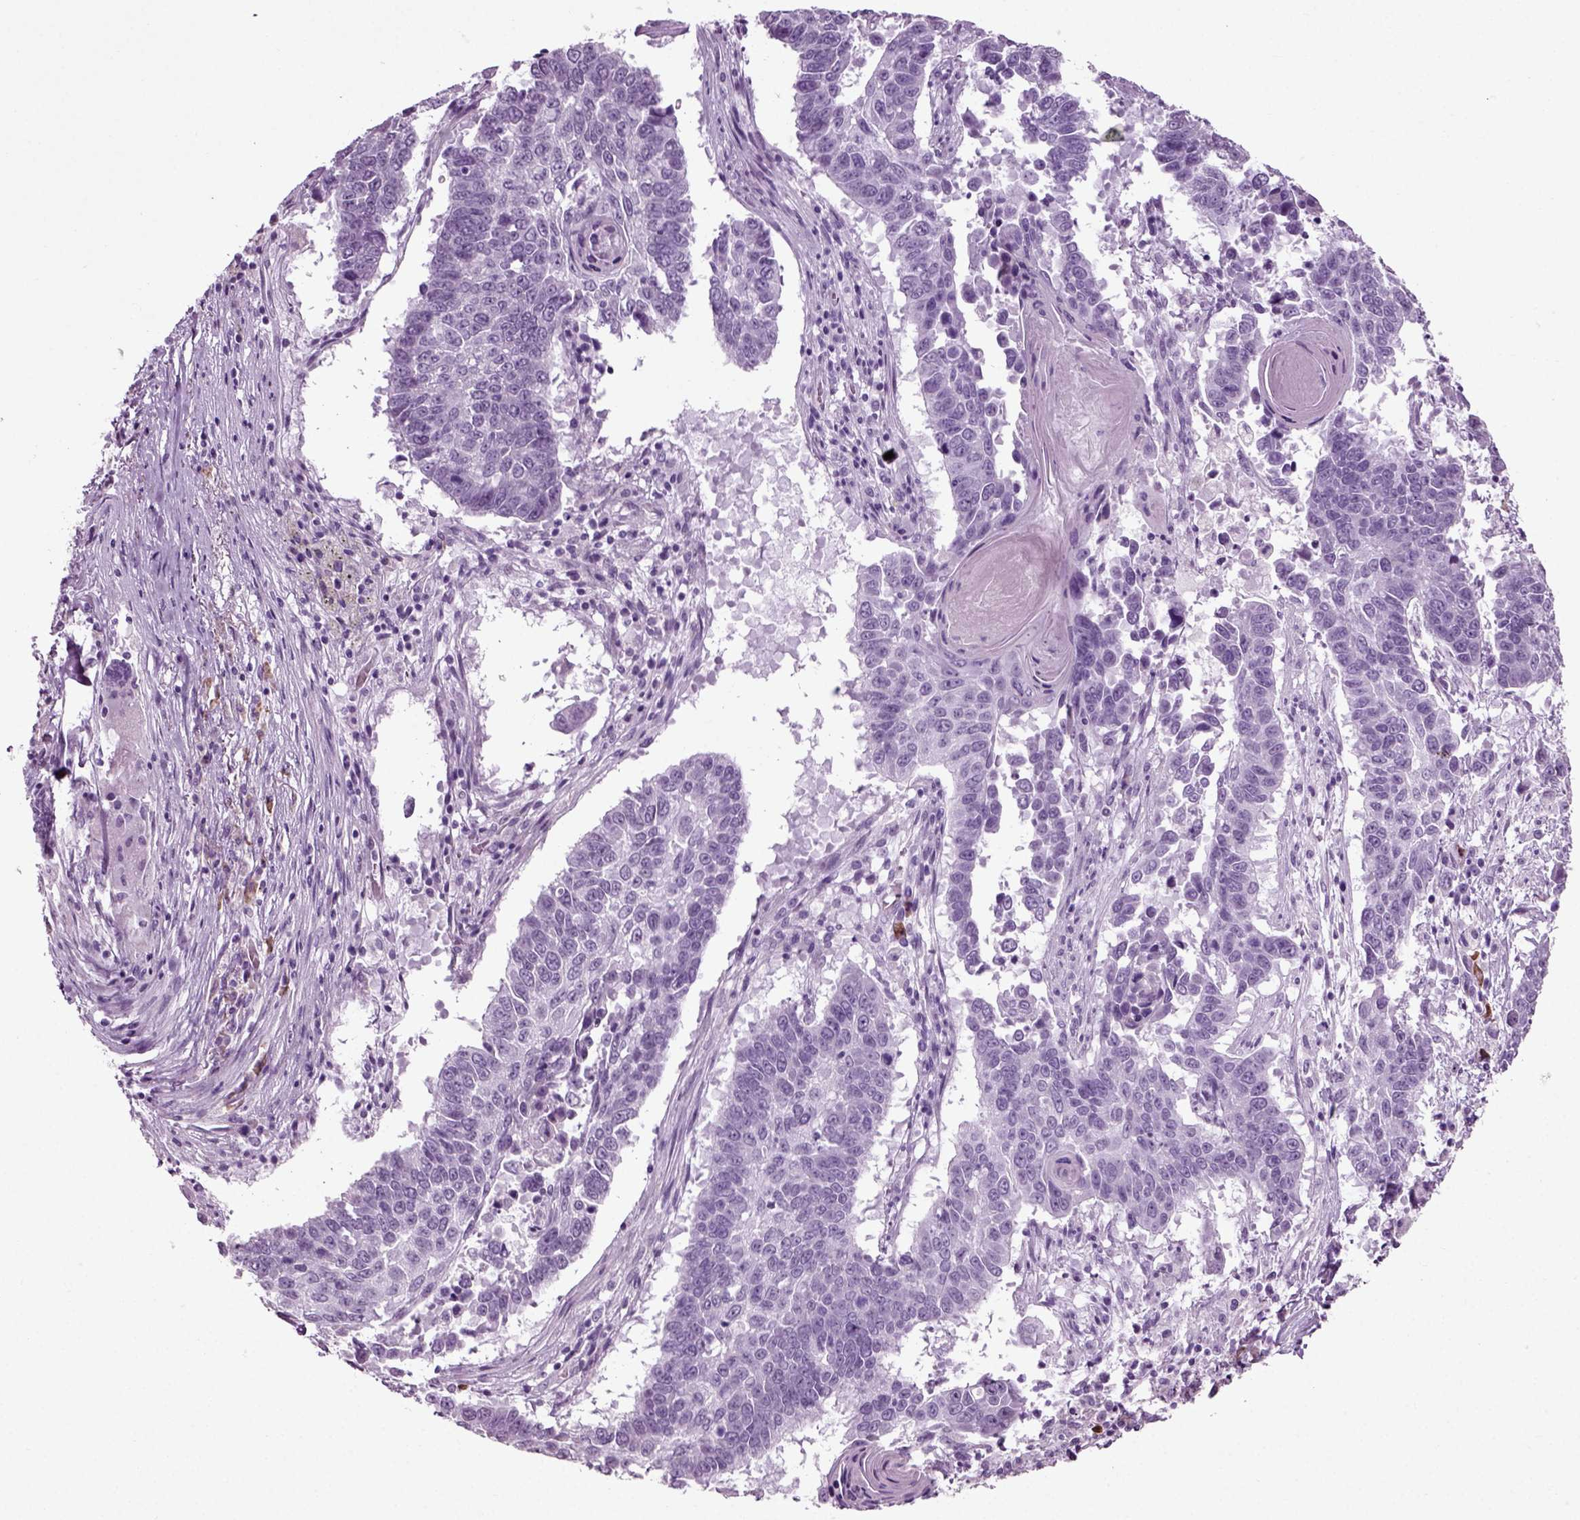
{"staining": {"intensity": "negative", "quantity": "none", "location": "none"}, "tissue": "lung cancer", "cell_type": "Tumor cells", "image_type": "cancer", "snomed": [{"axis": "morphology", "description": "Squamous cell carcinoma, NOS"}, {"axis": "topography", "description": "Lung"}], "caption": "Immunohistochemistry (IHC) of human squamous cell carcinoma (lung) shows no expression in tumor cells. (DAB (3,3'-diaminobenzidine) IHC with hematoxylin counter stain).", "gene": "SLC26A8", "patient": {"sex": "male", "age": 73}}